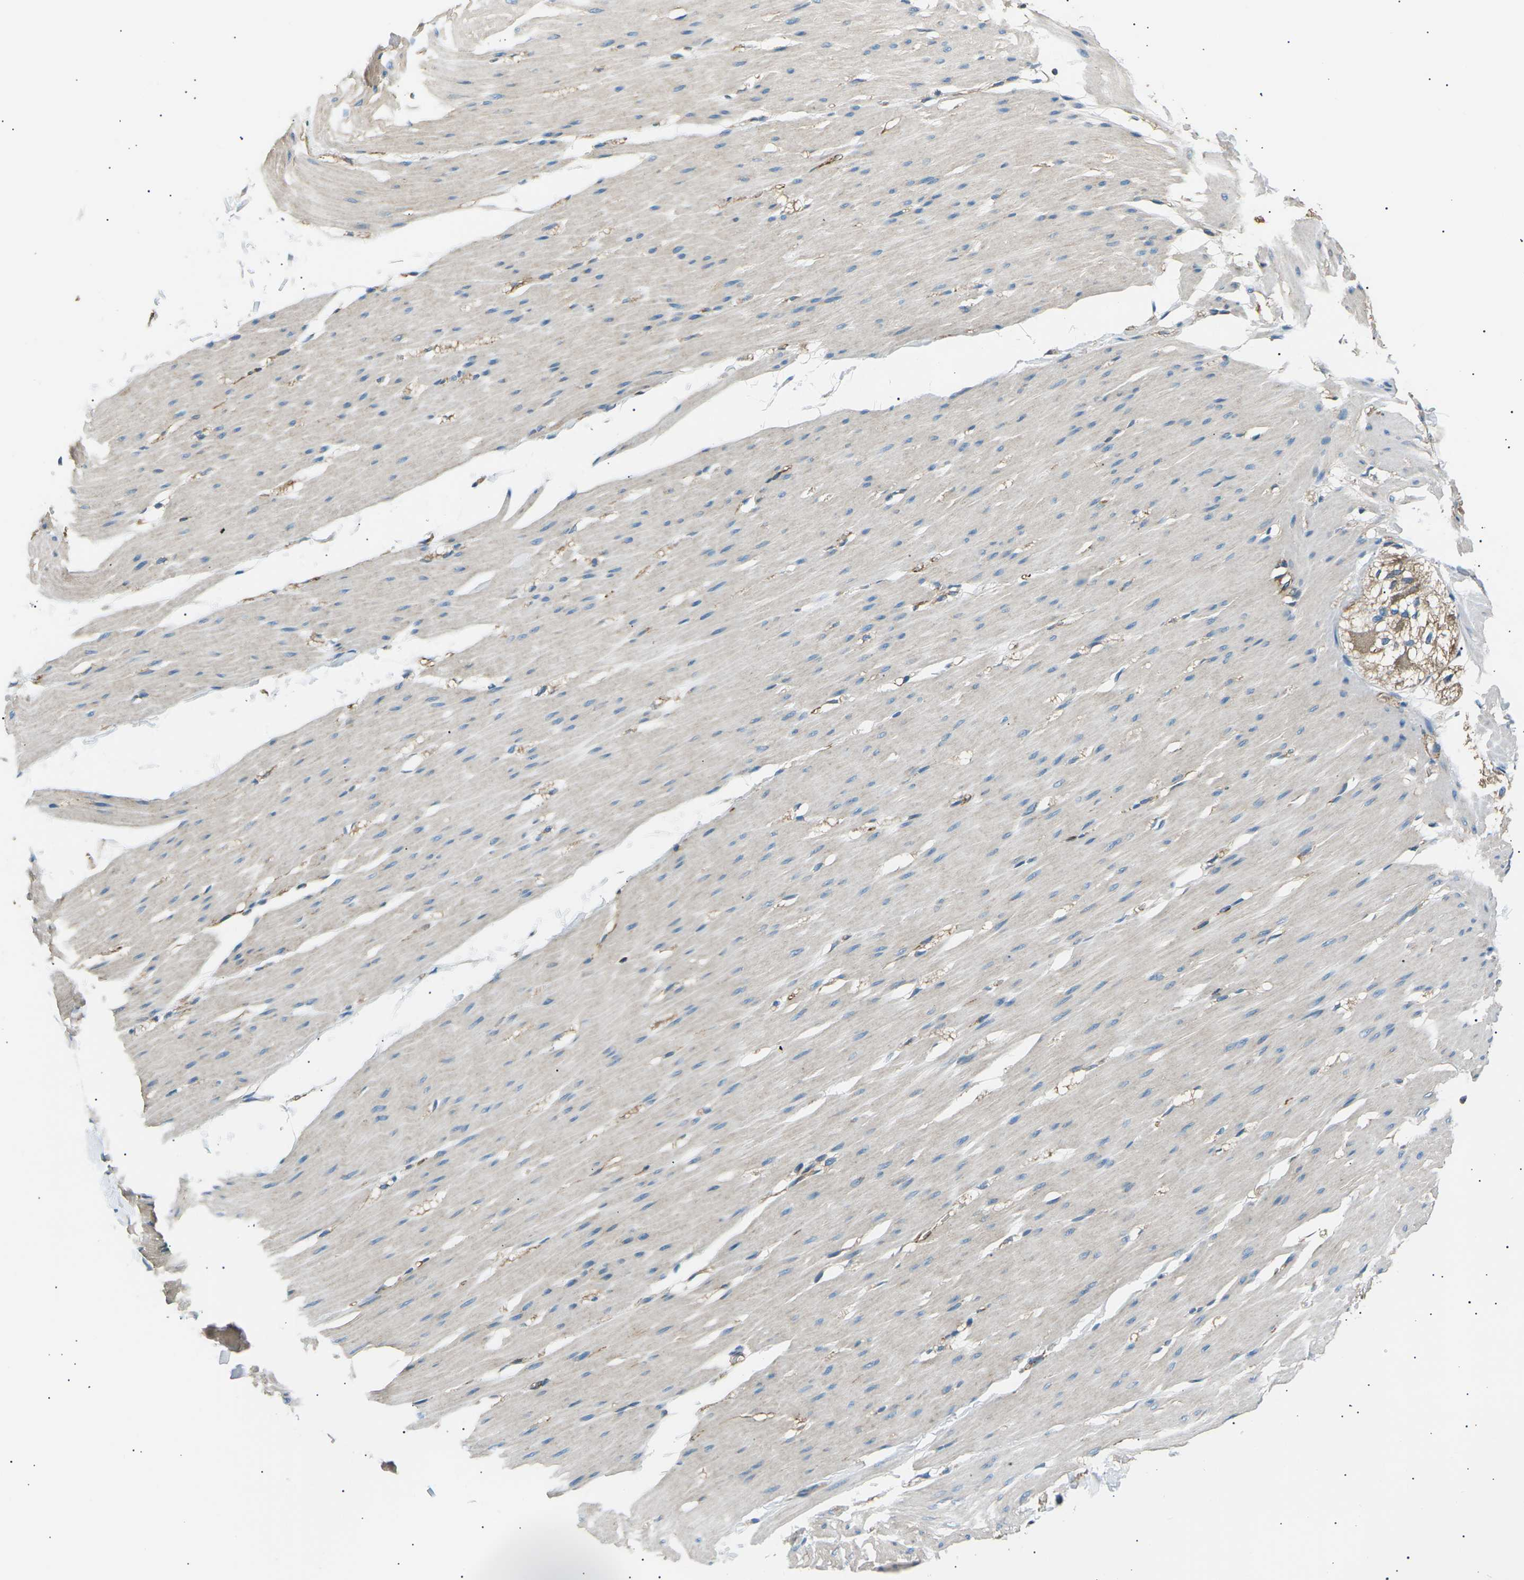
{"staining": {"intensity": "weak", "quantity": "<25%", "location": "cytoplasmic/membranous"}, "tissue": "smooth muscle", "cell_type": "Smooth muscle cells", "image_type": "normal", "snomed": [{"axis": "morphology", "description": "Normal tissue, NOS"}, {"axis": "topography", "description": "Smooth muscle"}, {"axis": "topography", "description": "Colon"}], "caption": "An immunohistochemistry image of benign smooth muscle is shown. There is no staining in smooth muscle cells of smooth muscle. (DAB (3,3'-diaminobenzidine) IHC, high magnification).", "gene": "SLK", "patient": {"sex": "male", "age": 67}}